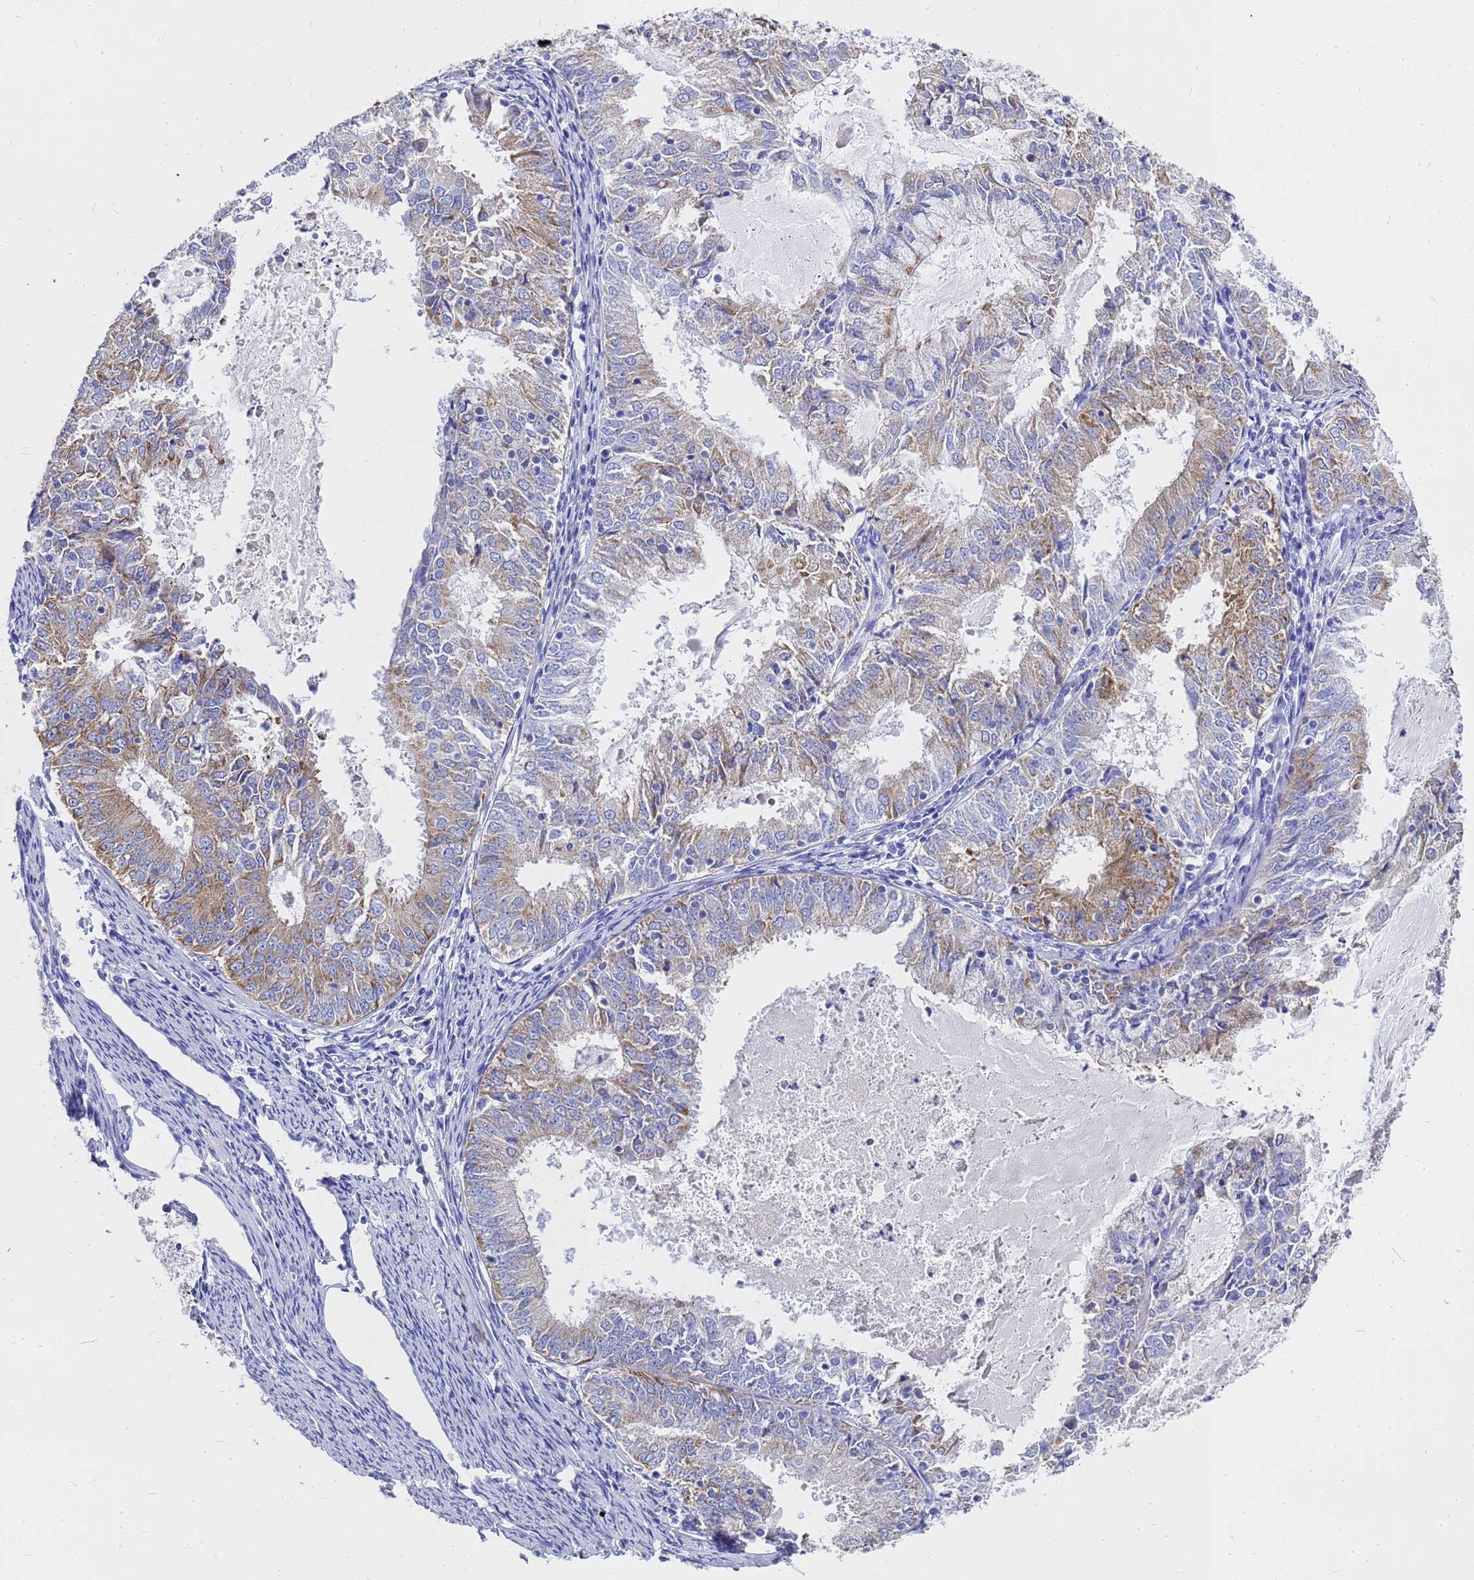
{"staining": {"intensity": "moderate", "quantity": "<25%", "location": "cytoplasmic/membranous"}, "tissue": "endometrial cancer", "cell_type": "Tumor cells", "image_type": "cancer", "snomed": [{"axis": "morphology", "description": "Adenocarcinoma, NOS"}, {"axis": "topography", "description": "Endometrium"}], "caption": "A brown stain highlights moderate cytoplasmic/membranous positivity of a protein in human endometrial adenocarcinoma tumor cells.", "gene": "OR52E2", "patient": {"sex": "female", "age": 57}}